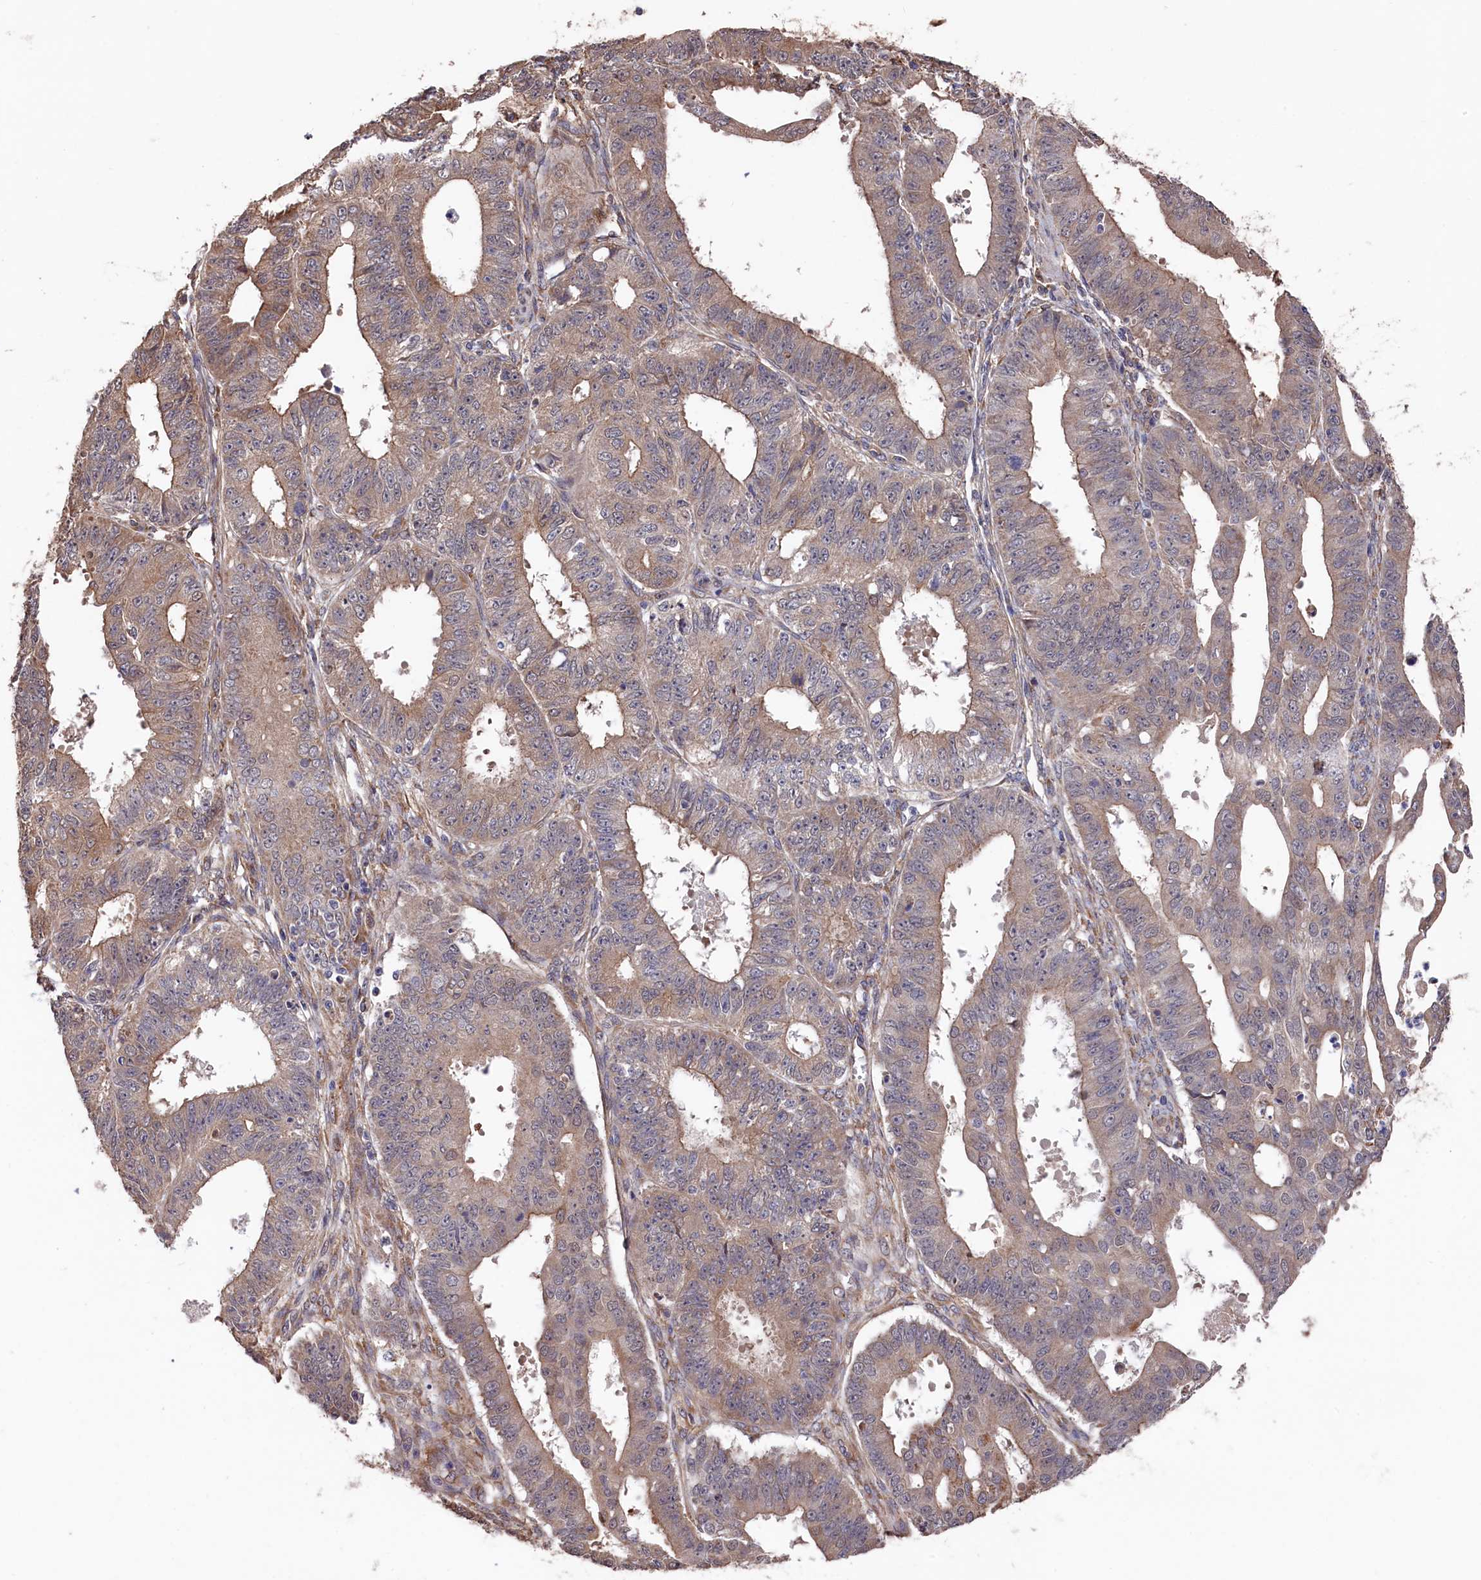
{"staining": {"intensity": "weak", "quantity": ">75%", "location": "cytoplasmic/membranous"}, "tissue": "ovarian cancer", "cell_type": "Tumor cells", "image_type": "cancer", "snomed": [{"axis": "morphology", "description": "Carcinoma, endometroid"}, {"axis": "topography", "description": "Appendix"}, {"axis": "topography", "description": "Ovary"}], "caption": "Ovarian endometroid carcinoma tissue reveals weak cytoplasmic/membranous staining in about >75% of tumor cells", "gene": "SLC12A4", "patient": {"sex": "female", "age": 42}}